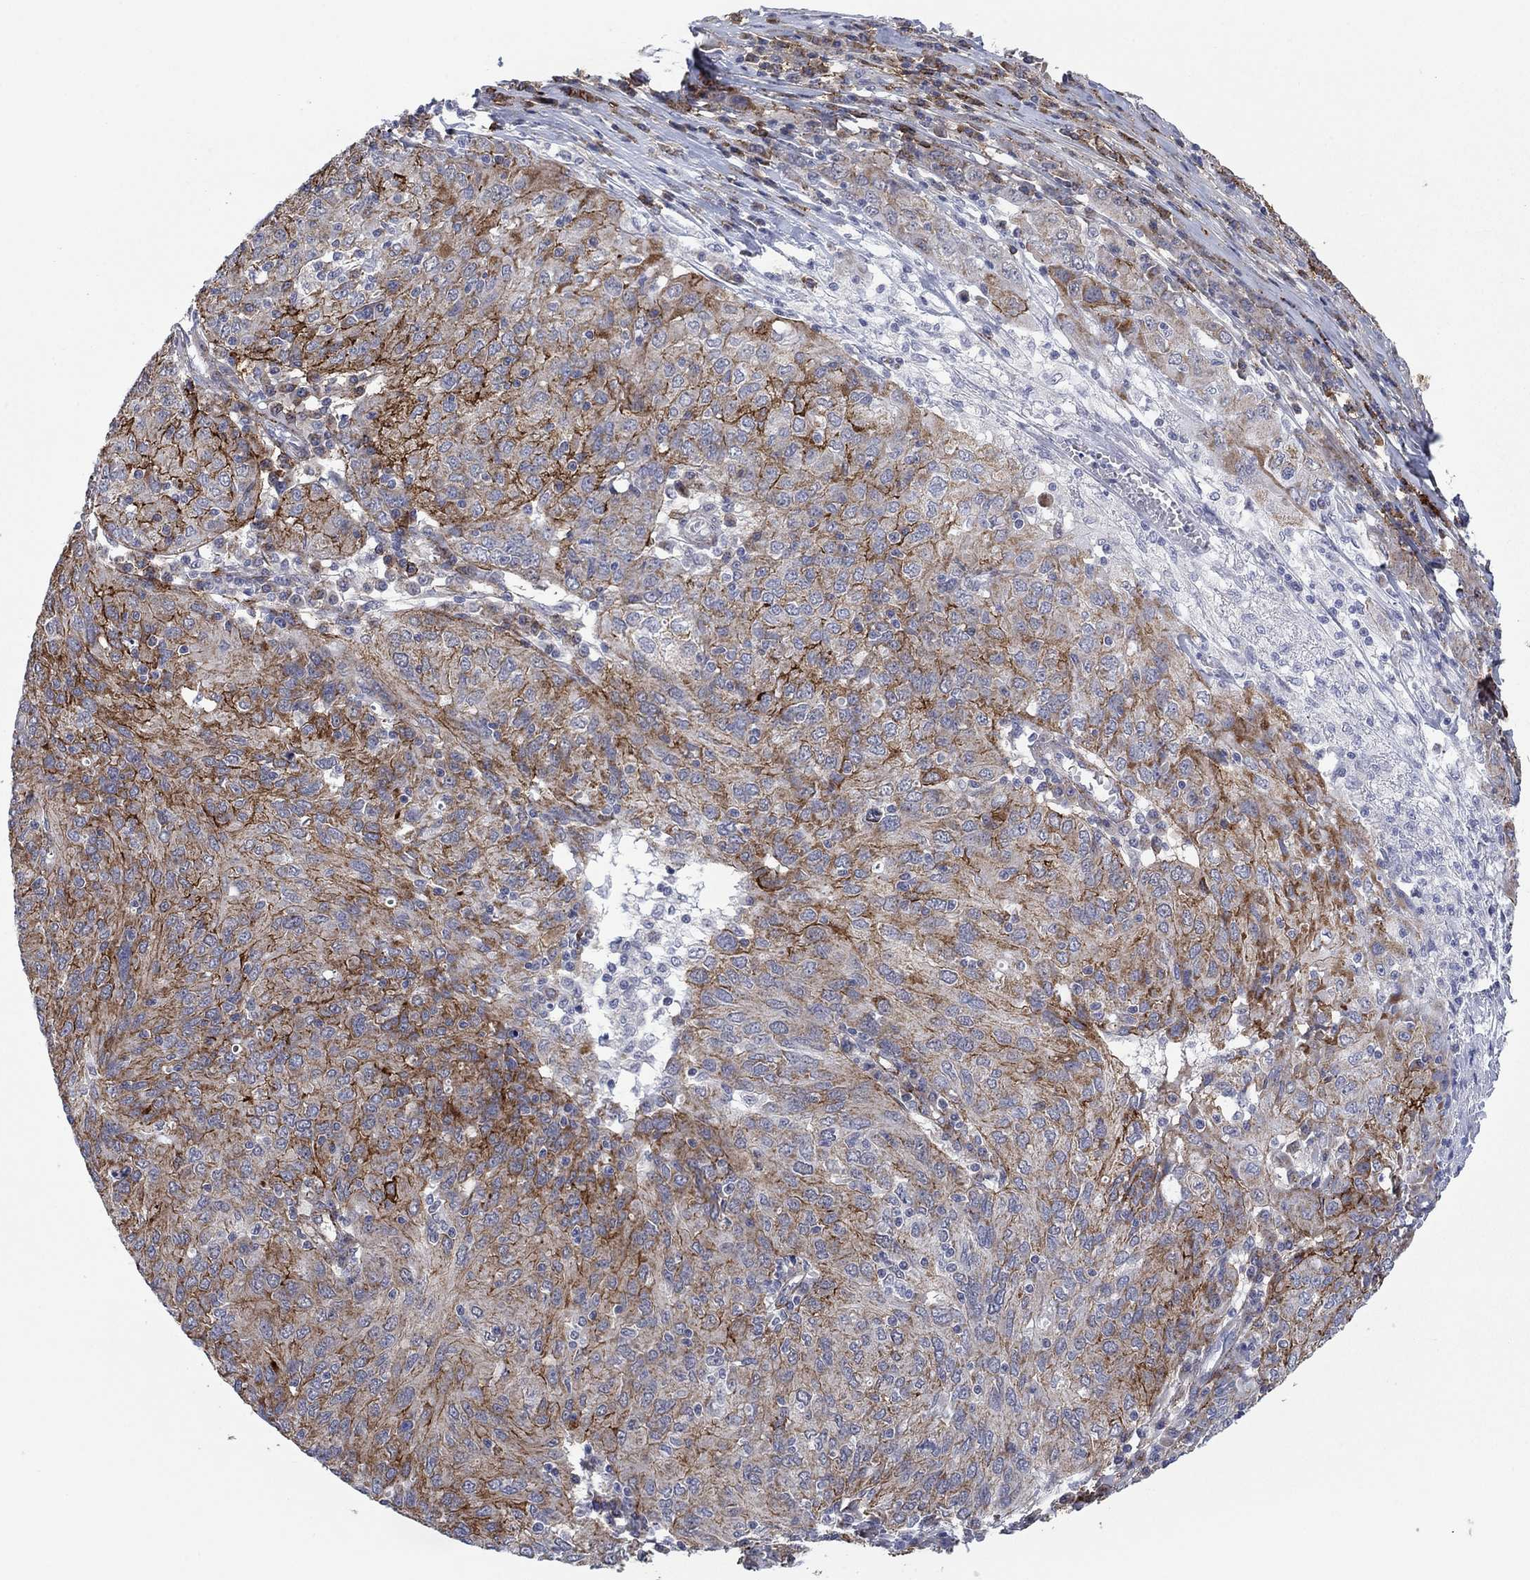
{"staining": {"intensity": "strong", "quantity": "25%-75%", "location": "cytoplasmic/membranous"}, "tissue": "ovarian cancer", "cell_type": "Tumor cells", "image_type": "cancer", "snomed": [{"axis": "morphology", "description": "Carcinoma, endometroid"}, {"axis": "topography", "description": "Ovary"}], "caption": "Immunohistochemistry (IHC) staining of endometroid carcinoma (ovarian), which shows high levels of strong cytoplasmic/membranous staining in approximately 25%-75% of tumor cells indicating strong cytoplasmic/membranous protein positivity. The staining was performed using DAB (3,3'-diaminobenzidine) (brown) for protein detection and nuclei were counterstained in hematoxylin (blue).", "gene": "SDC1", "patient": {"sex": "female", "age": 50}}